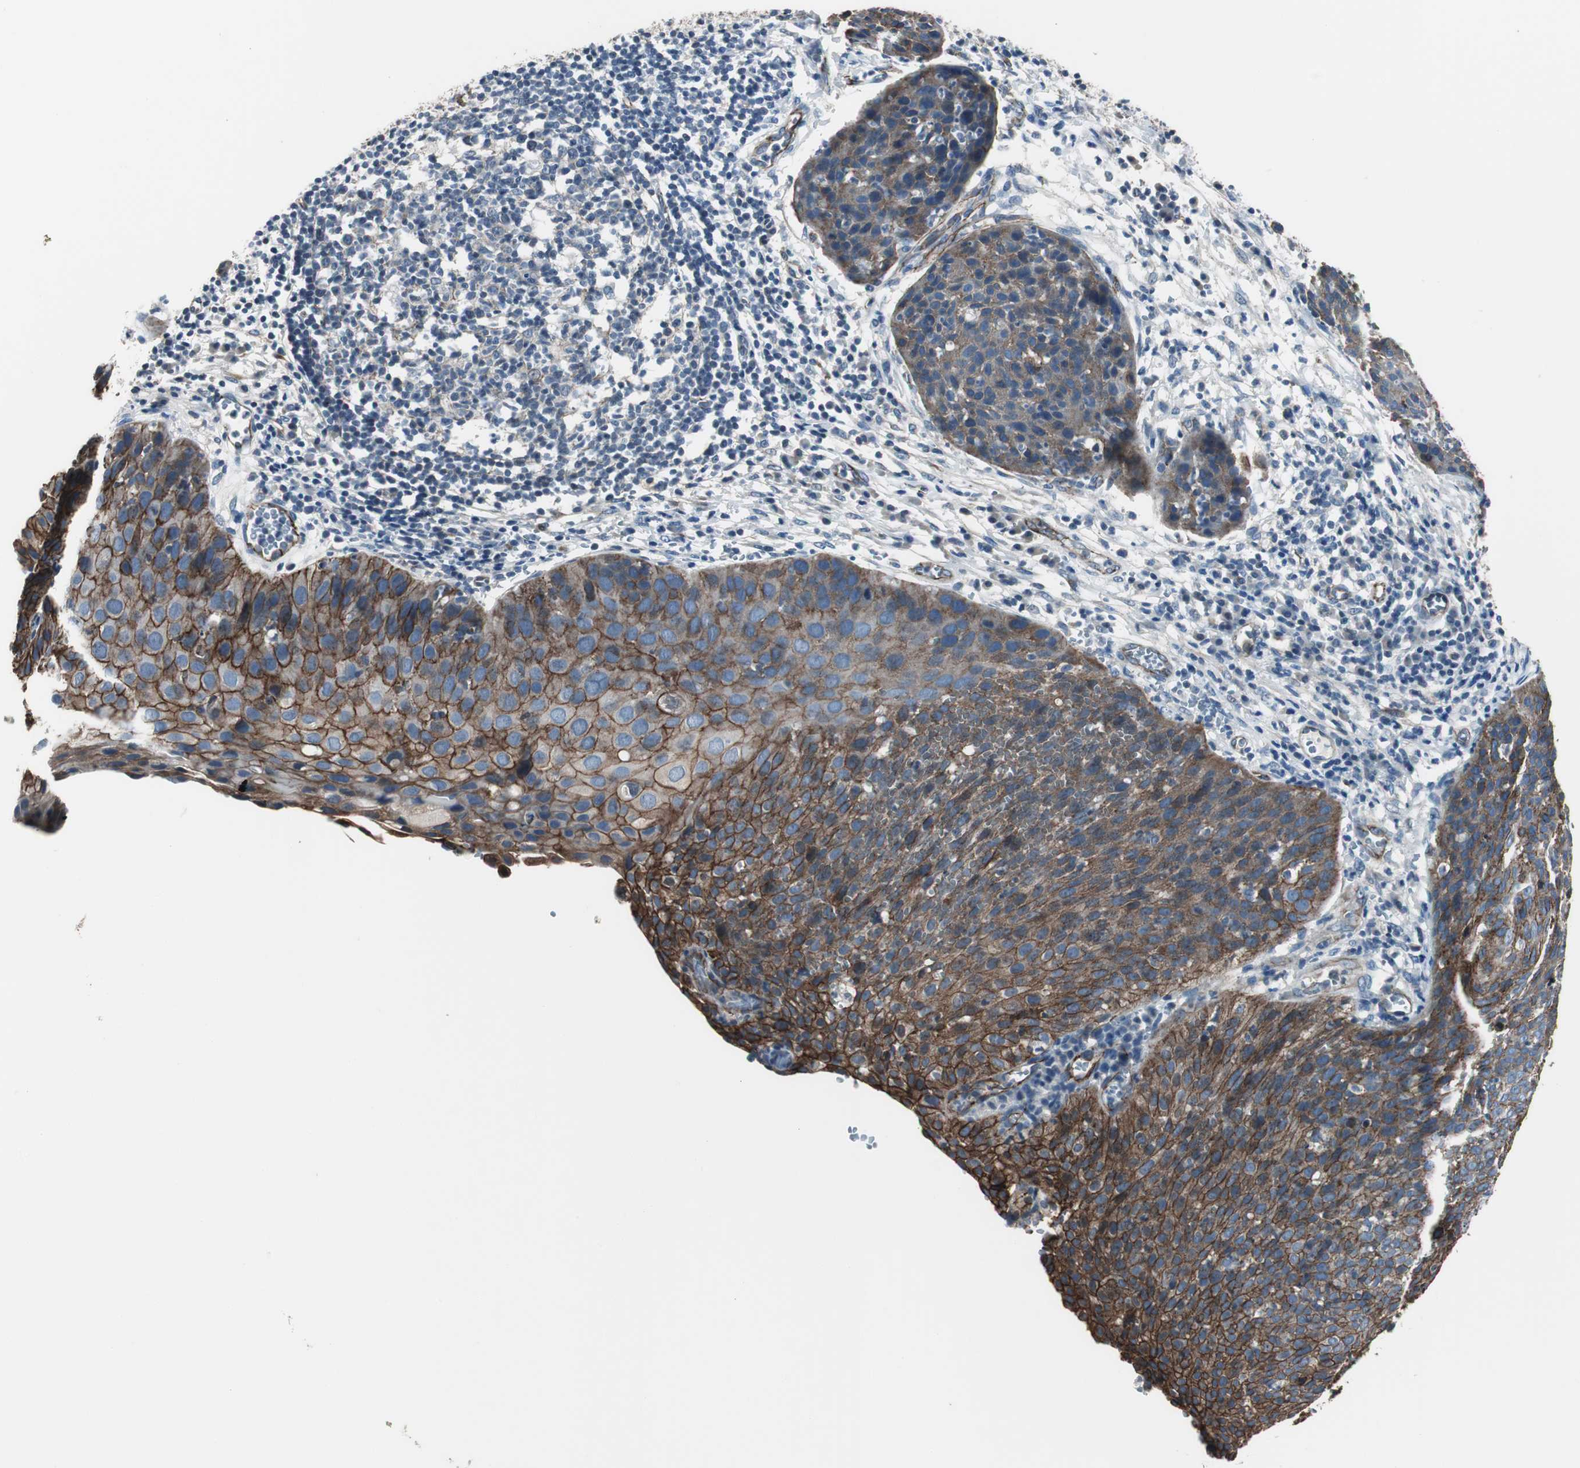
{"staining": {"intensity": "strong", "quantity": ">75%", "location": "cytoplasmic/membranous"}, "tissue": "cervical cancer", "cell_type": "Tumor cells", "image_type": "cancer", "snomed": [{"axis": "morphology", "description": "Squamous cell carcinoma, NOS"}, {"axis": "topography", "description": "Cervix"}], "caption": "This photomicrograph reveals immunohistochemistry (IHC) staining of human squamous cell carcinoma (cervical), with high strong cytoplasmic/membranous positivity in approximately >75% of tumor cells.", "gene": "STXBP4", "patient": {"sex": "female", "age": 38}}